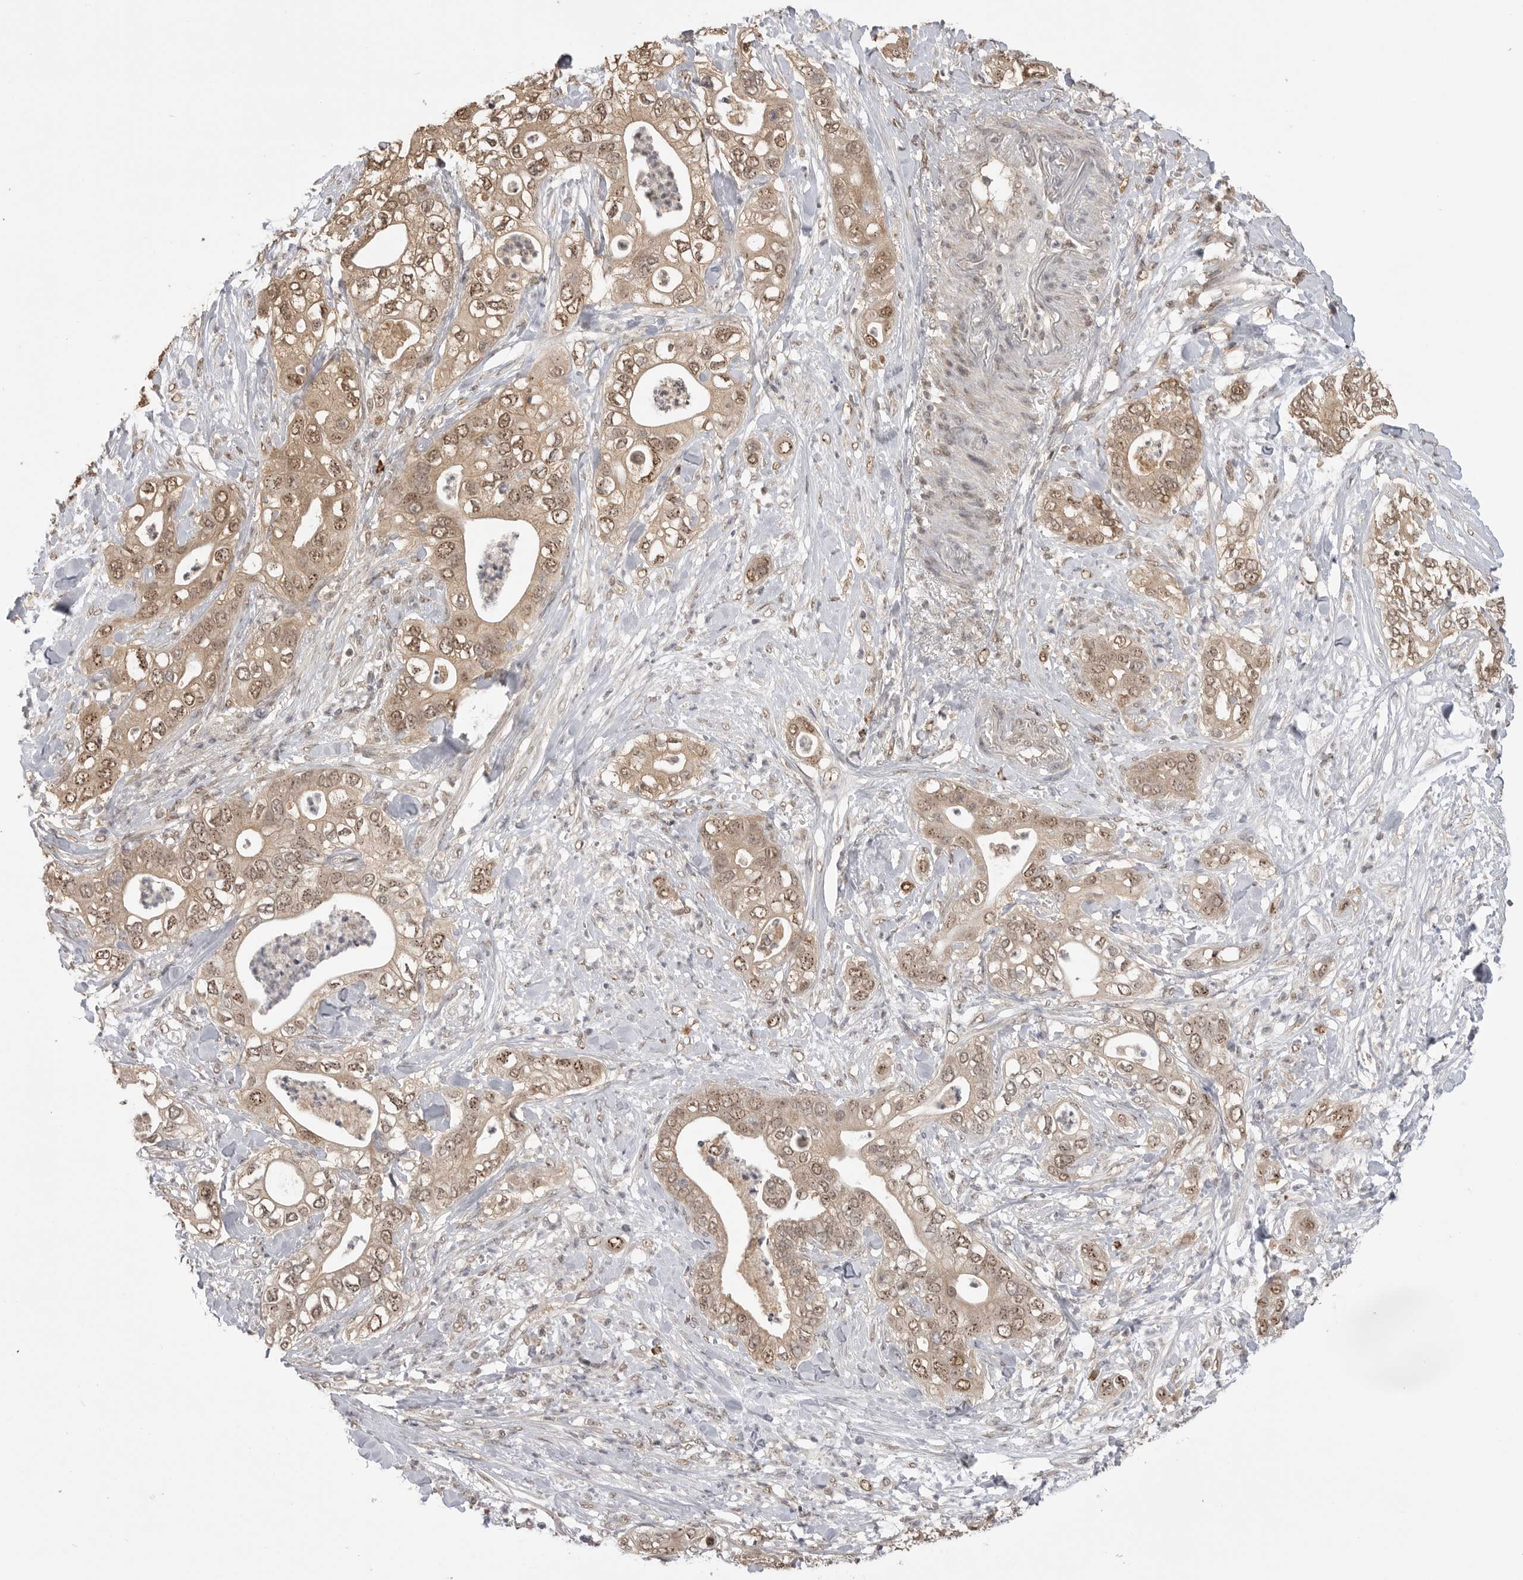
{"staining": {"intensity": "moderate", "quantity": ">75%", "location": "cytoplasmic/membranous,nuclear"}, "tissue": "pancreatic cancer", "cell_type": "Tumor cells", "image_type": "cancer", "snomed": [{"axis": "morphology", "description": "Adenocarcinoma, NOS"}, {"axis": "topography", "description": "Pancreas"}], "caption": "A micrograph of adenocarcinoma (pancreatic) stained for a protein reveals moderate cytoplasmic/membranous and nuclear brown staining in tumor cells.", "gene": "ASPSCR1", "patient": {"sex": "female", "age": 78}}